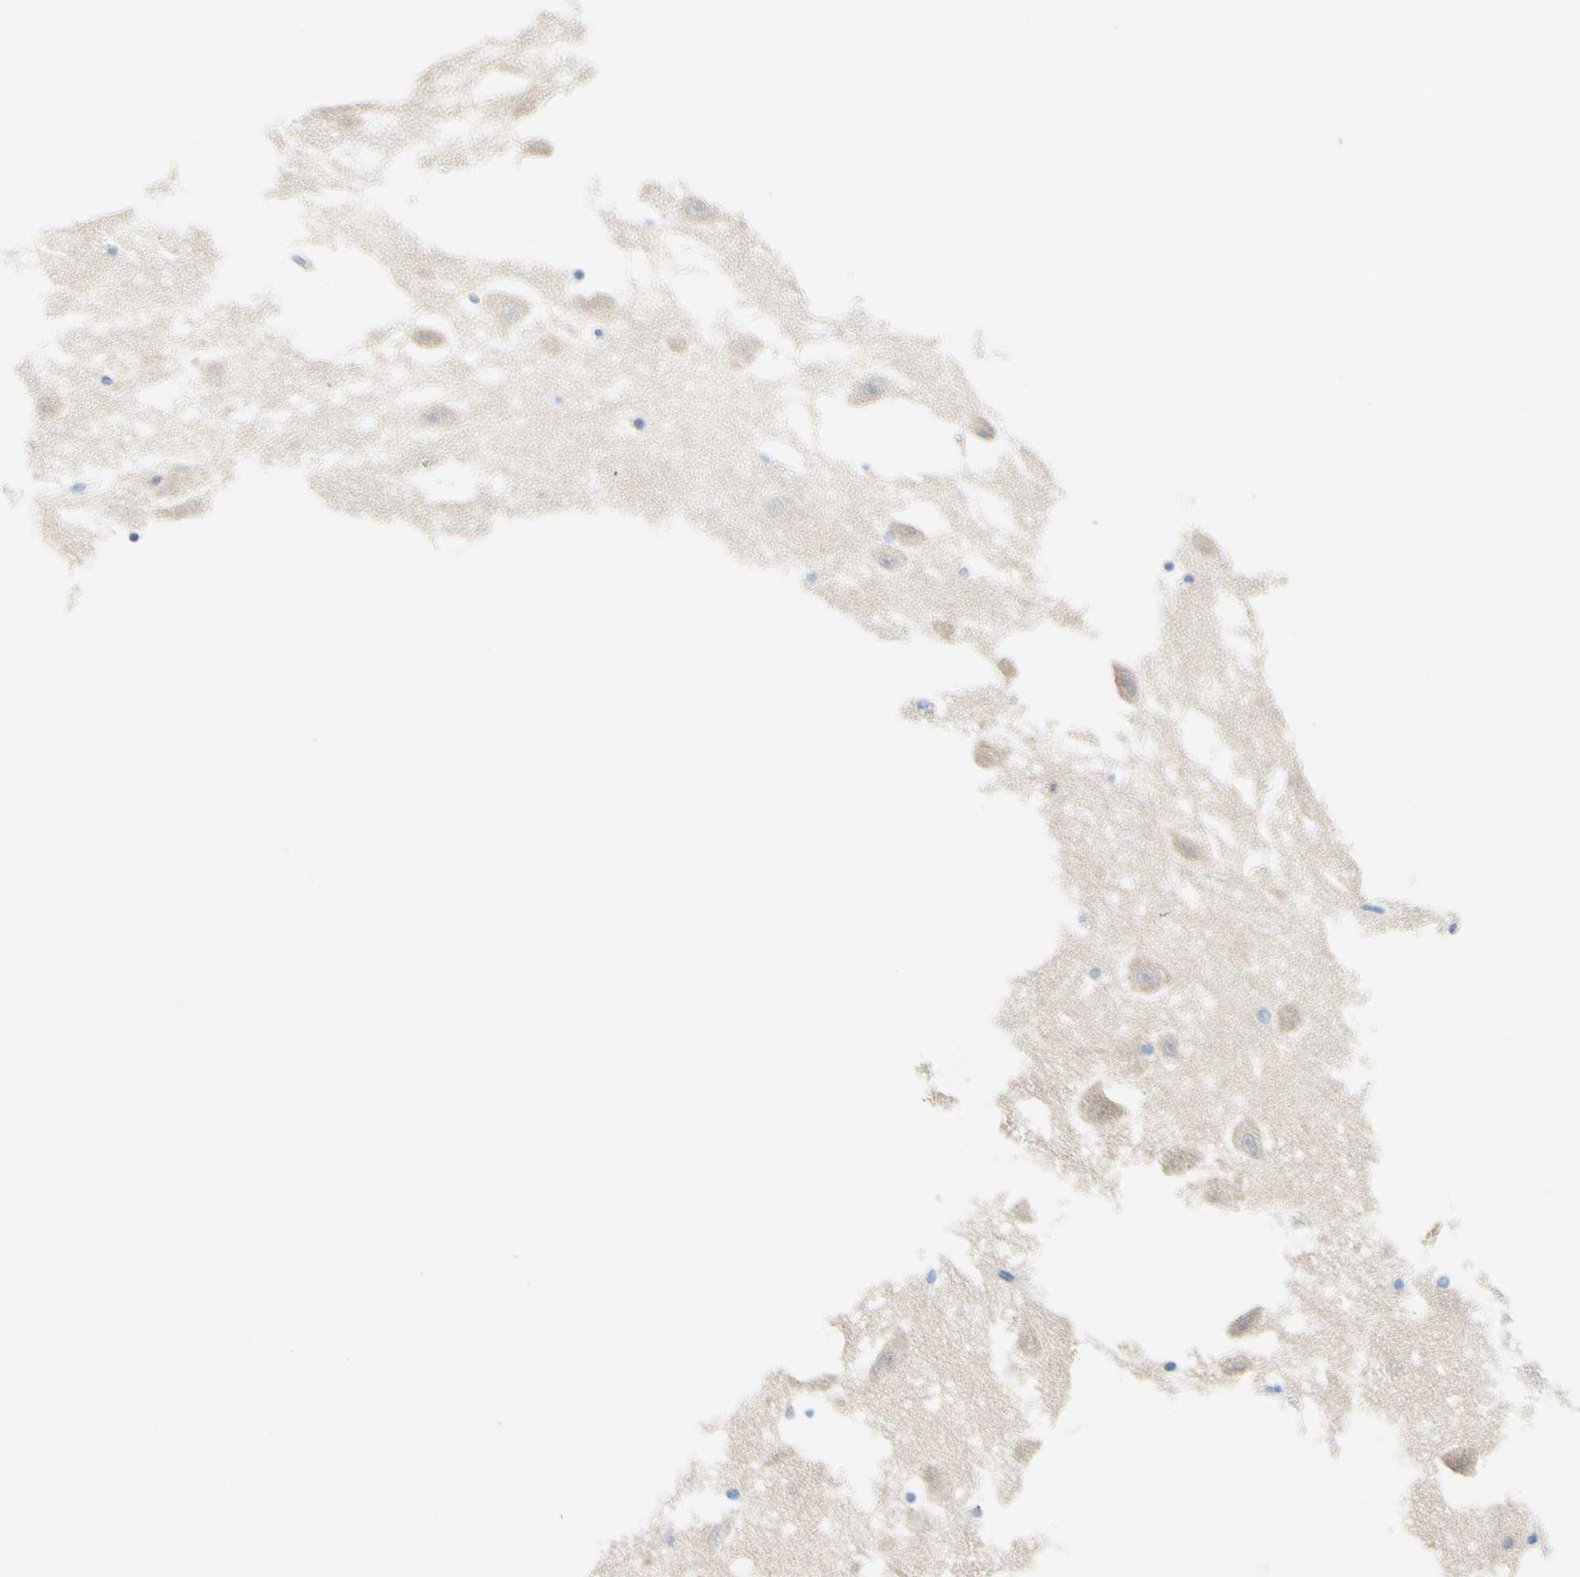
{"staining": {"intensity": "negative", "quantity": "none", "location": "none"}, "tissue": "hippocampus", "cell_type": "Glial cells", "image_type": "normal", "snomed": [{"axis": "morphology", "description": "Normal tissue, NOS"}, {"axis": "topography", "description": "Hippocampus"}], "caption": "This is a histopathology image of immunohistochemistry staining of benign hippocampus, which shows no expression in glial cells.", "gene": "PASD1", "patient": {"sex": "male", "age": 45}}